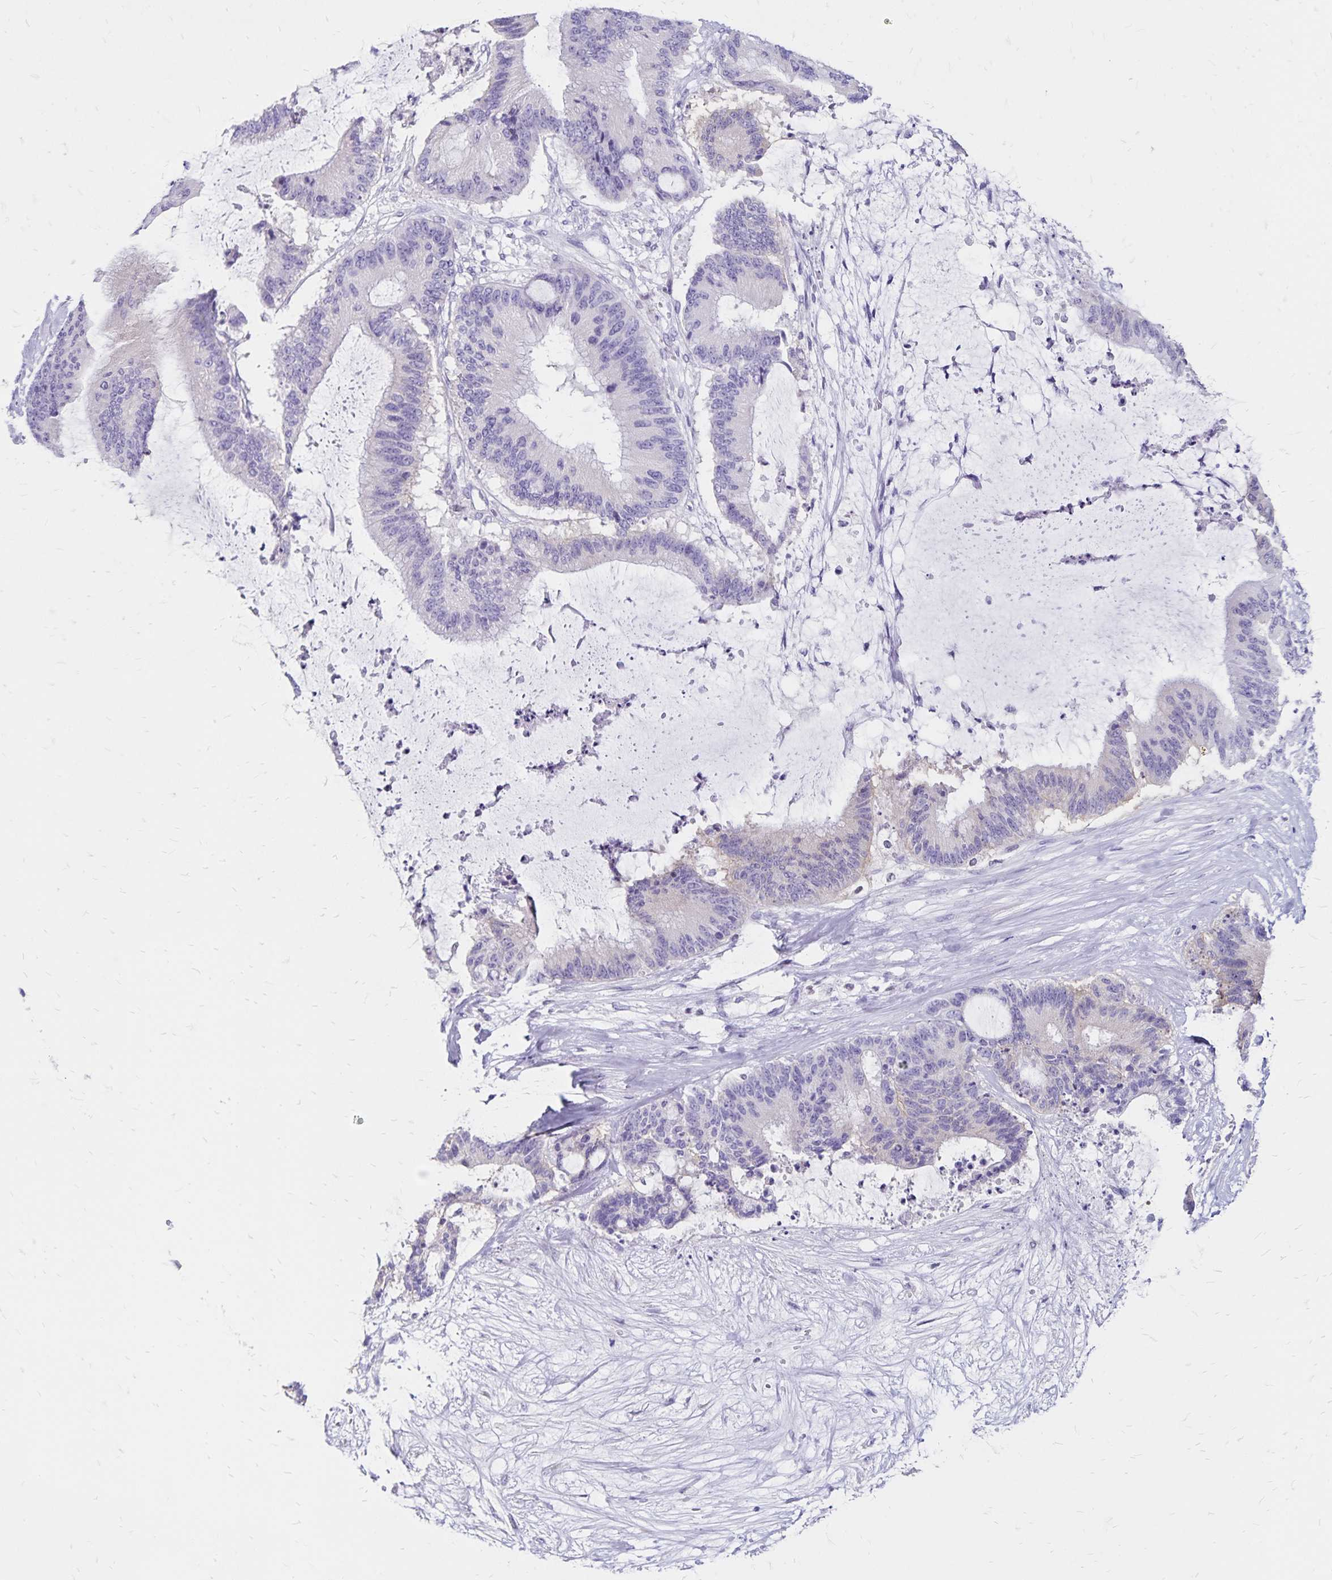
{"staining": {"intensity": "negative", "quantity": "none", "location": "none"}, "tissue": "liver cancer", "cell_type": "Tumor cells", "image_type": "cancer", "snomed": [{"axis": "morphology", "description": "Normal tissue, NOS"}, {"axis": "morphology", "description": "Cholangiocarcinoma"}, {"axis": "topography", "description": "Liver"}, {"axis": "topography", "description": "Peripheral nerve tissue"}], "caption": "Immunohistochemistry of cholangiocarcinoma (liver) shows no expression in tumor cells.", "gene": "IKZF1", "patient": {"sex": "female", "age": 73}}